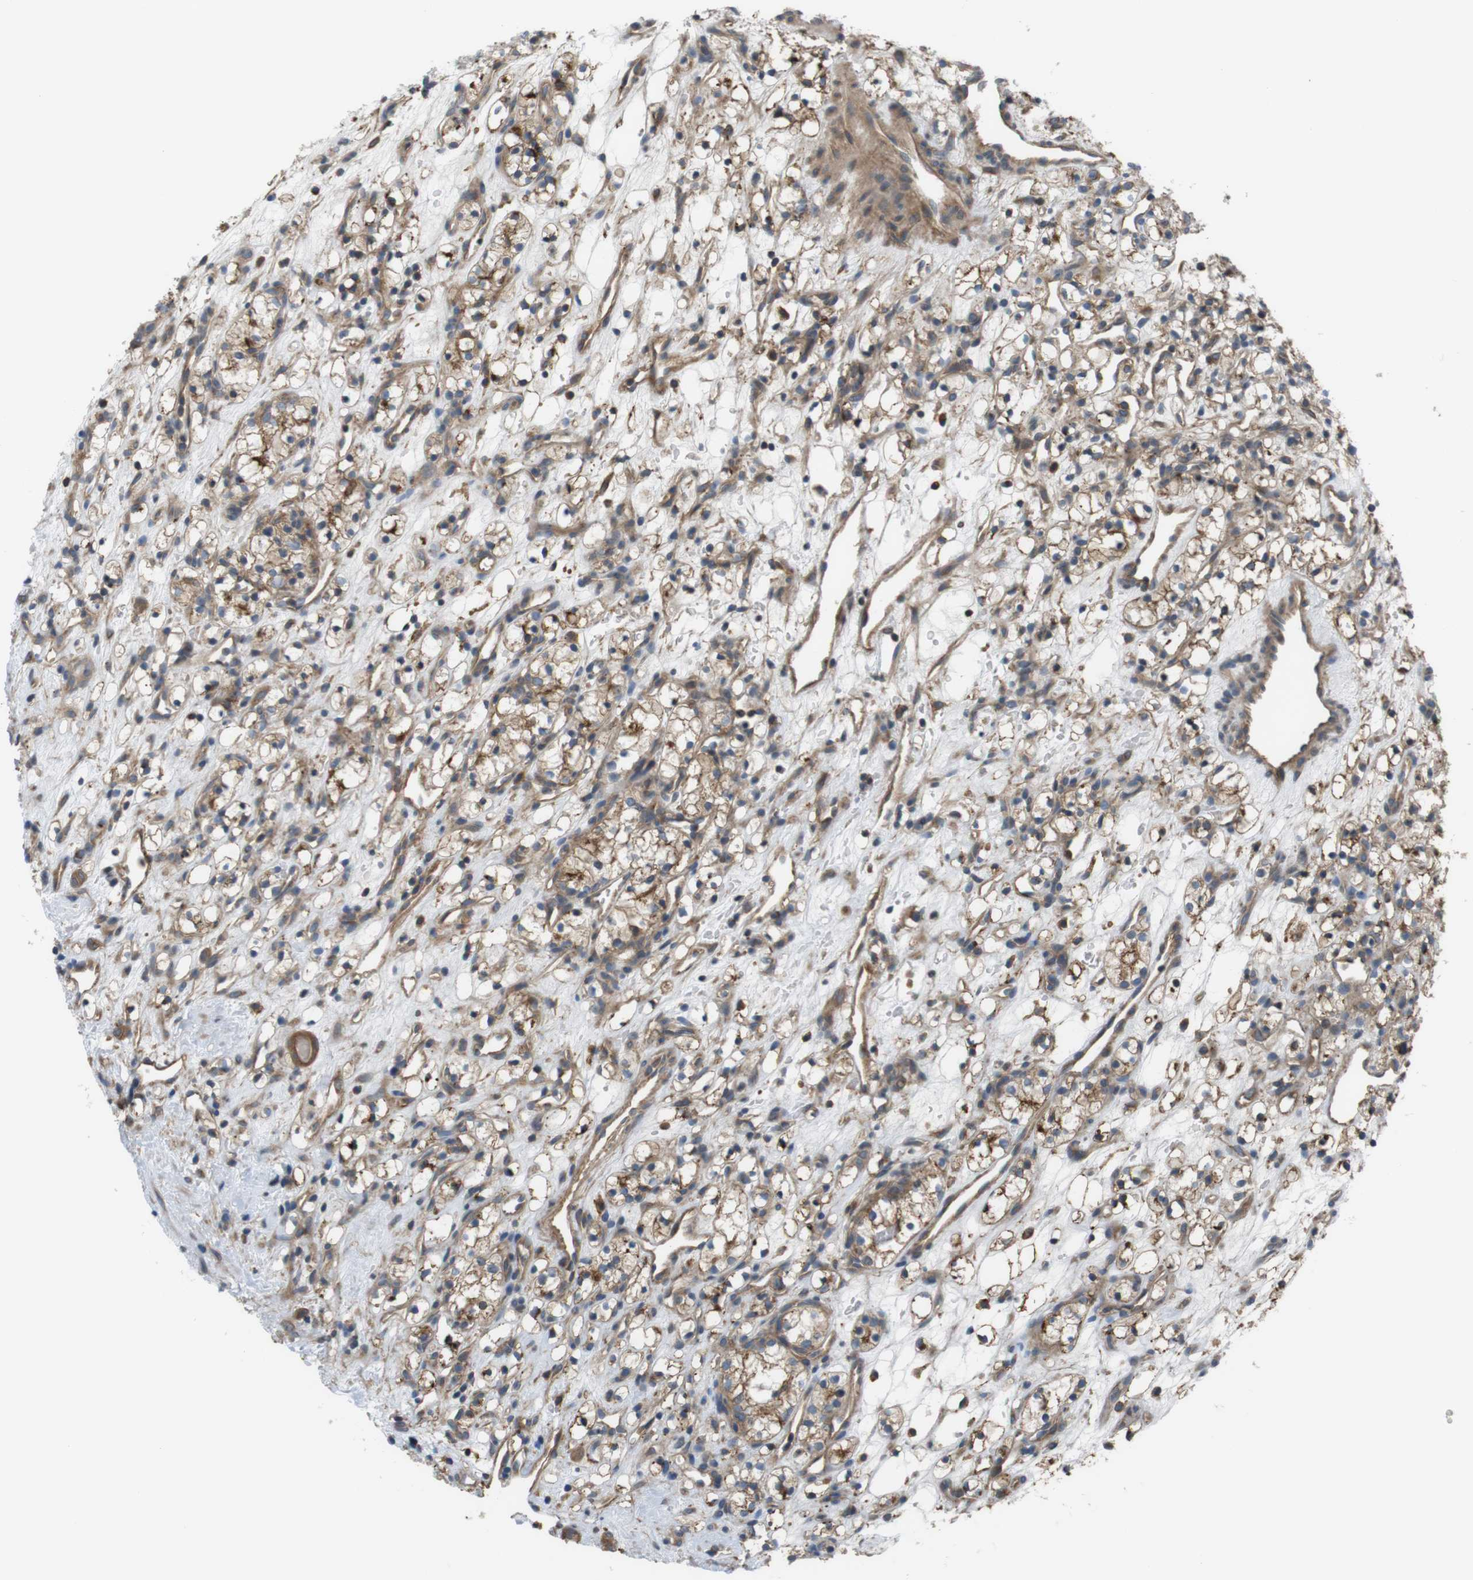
{"staining": {"intensity": "moderate", "quantity": ">75%", "location": "cytoplasmic/membranous"}, "tissue": "renal cancer", "cell_type": "Tumor cells", "image_type": "cancer", "snomed": [{"axis": "morphology", "description": "Adenocarcinoma, NOS"}, {"axis": "topography", "description": "Kidney"}], "caption": "Renal cancer stained with a brown dye exhibits moderate cytoplasmic/membranous positive staining in about >75% of tumor cells.", "gene": "DDAH2", "patient": {"sex": "female", "age": 60}}